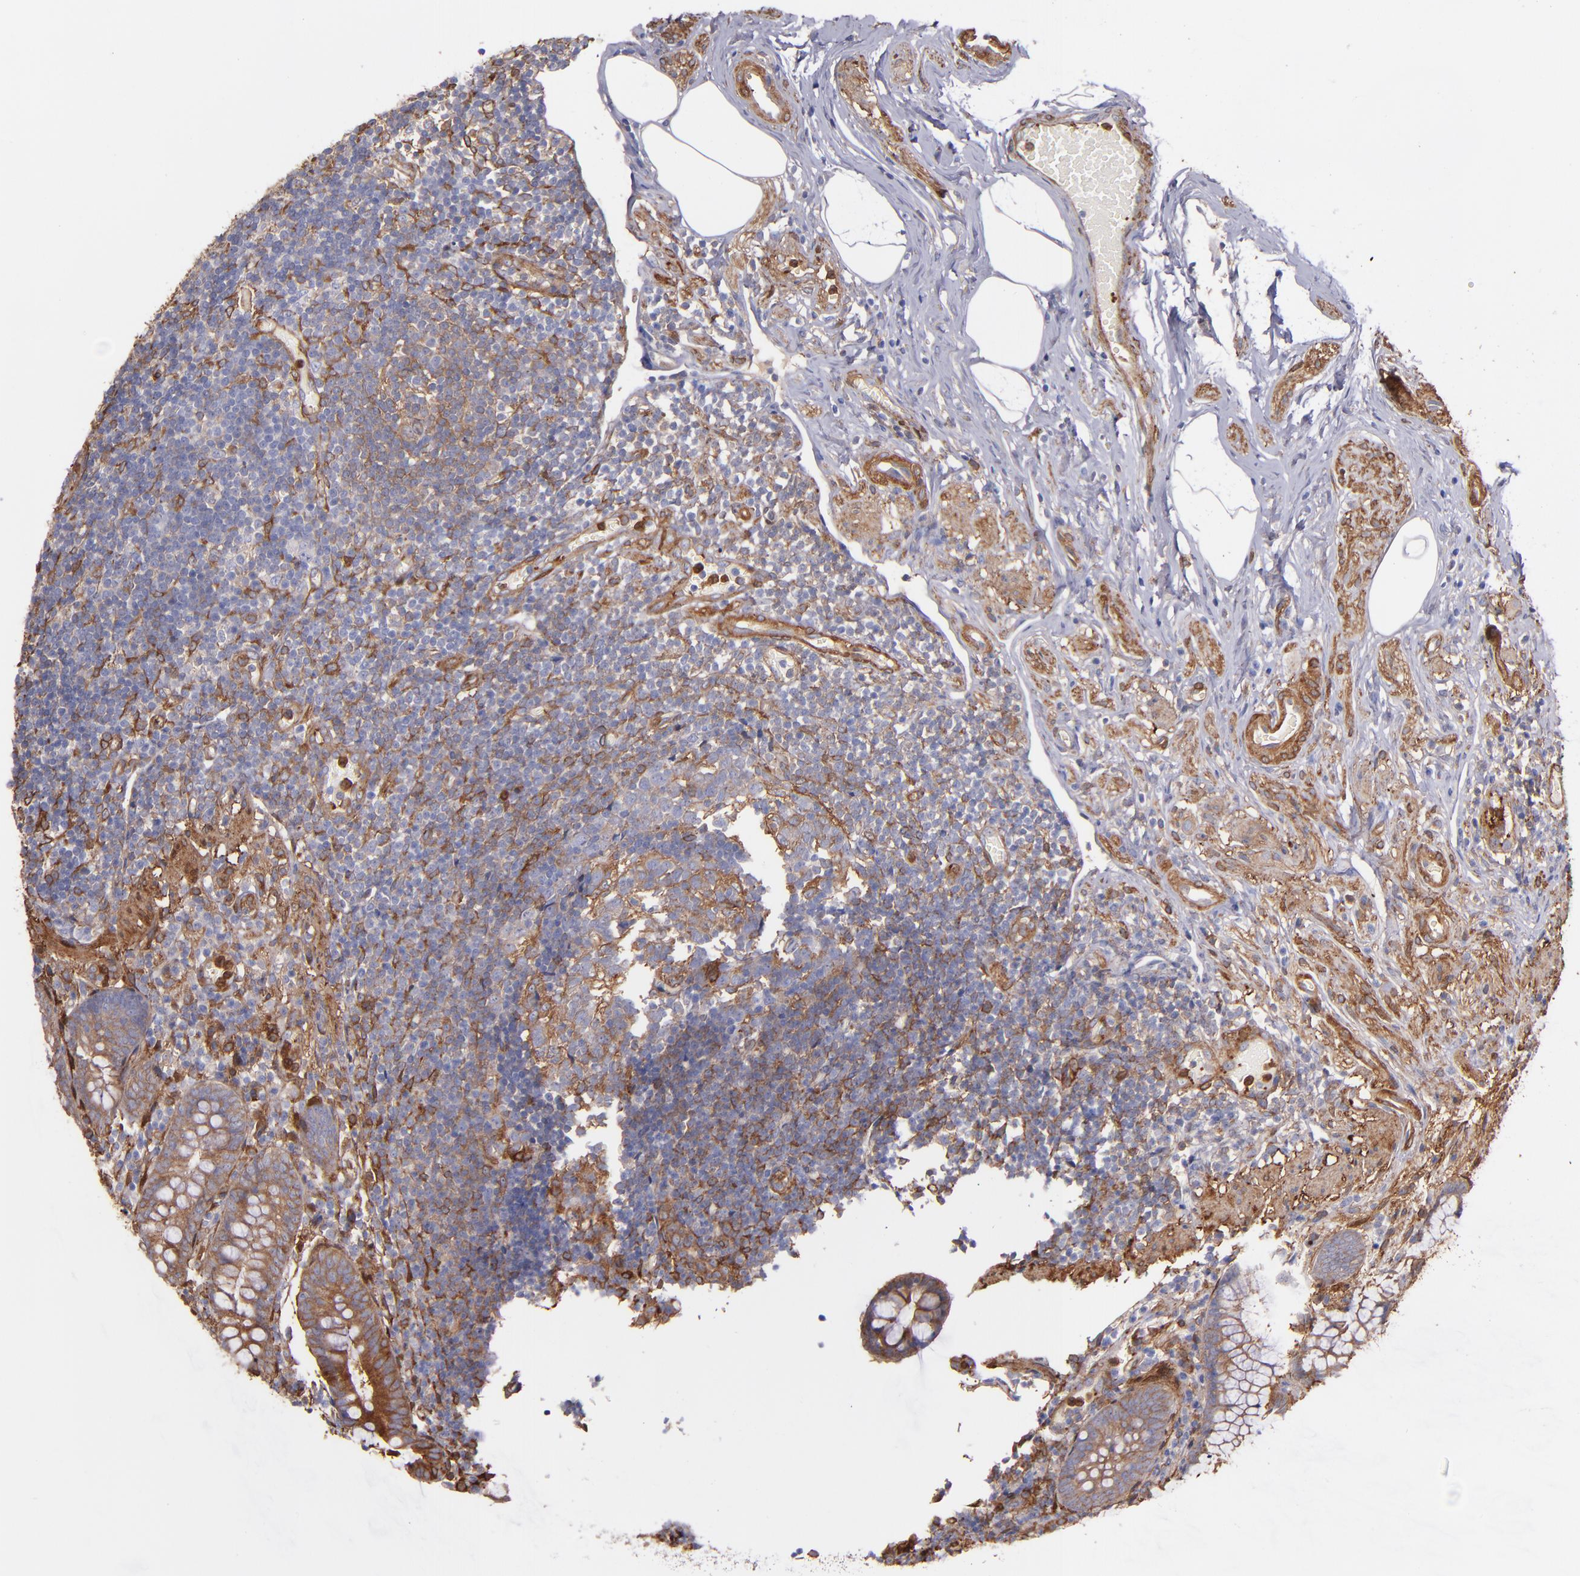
{"staining": {"intensity": "moderate", "quantity": "25%-75%", "location": "cytoplasmic/membranous"}, "tissue": "appendix", "cell_type": "Glandular cells", "image_type": "normal", "snomed": [{"axis": "morphology", "description": "Normal tissue, NOS"}, {"axis": "topography", "description": "Appendix"}], "caption": "Immunohistochemical staining of normal appendix shows medium levels of moderate cytoplasmic/membranous positivity in approximately 25%-75% of glandular cells. (Stains: DAB (3,3'-diaminobenzidine) in brown, nuclei in blue, Microscopy: brightfield microscopy at high magnification).", "gene": "VCL", "patient": {"sex": "male", "age": 38}}